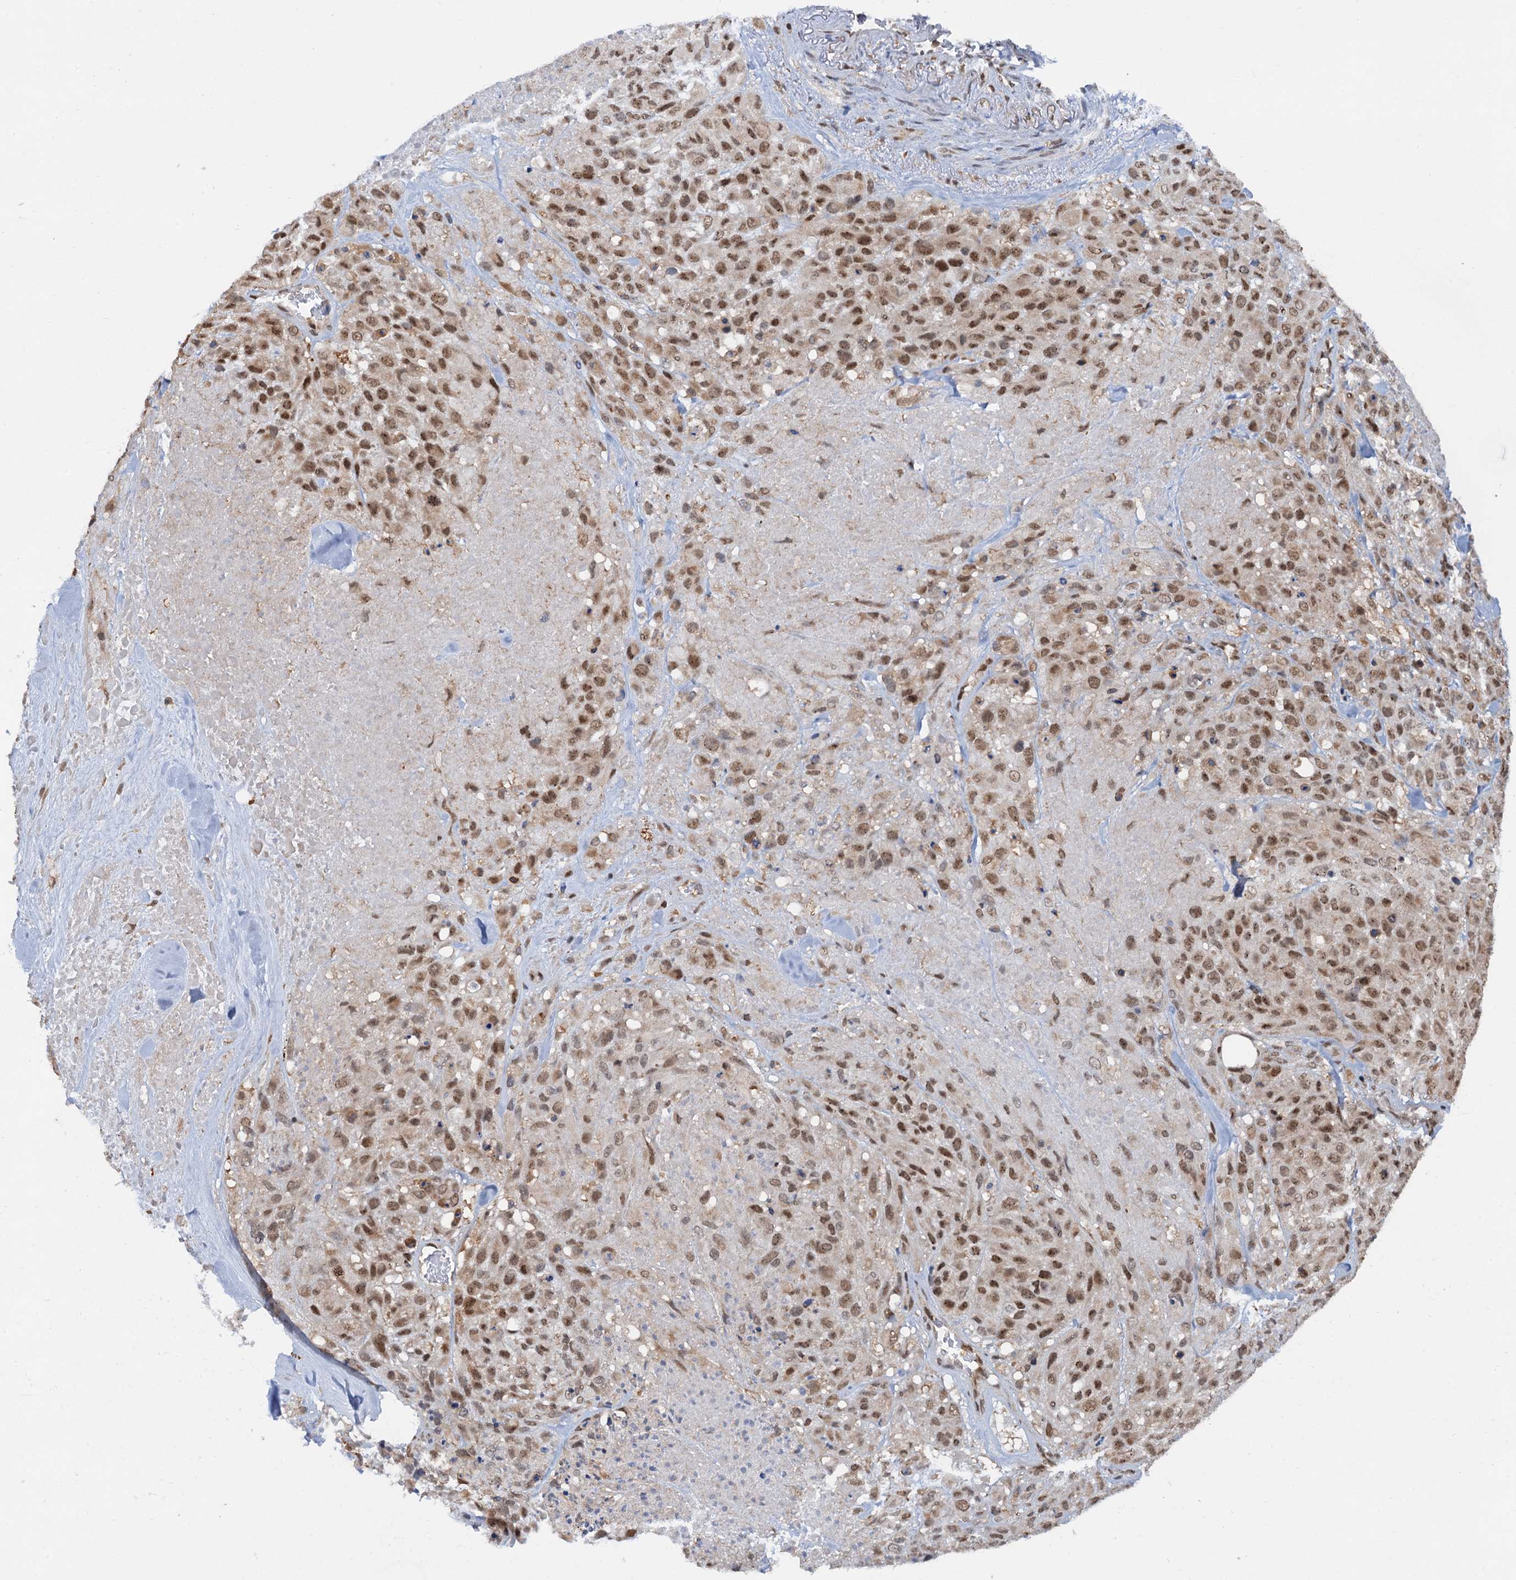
{"staining": {"intensity": "moderate", "quantity": ">75%", "location": "nuclear"}, "tissue": "melanoma", "cell_type": "Tumor cells", "image_type": "cancer", "snomed": [{"axis": "morphology", "description": "Malignant melanoma, Metastatic site"}, {"axis": "topography", "description": "Skin"}], "caption": "IHC histopathology image of melanoma stained for a protein (brown), which exhibits medium levels of moderate nuclear expression in about >75% of tumor cells.", "gene": "ZNF609", "patient": {"sex": "female", "age": 81}}